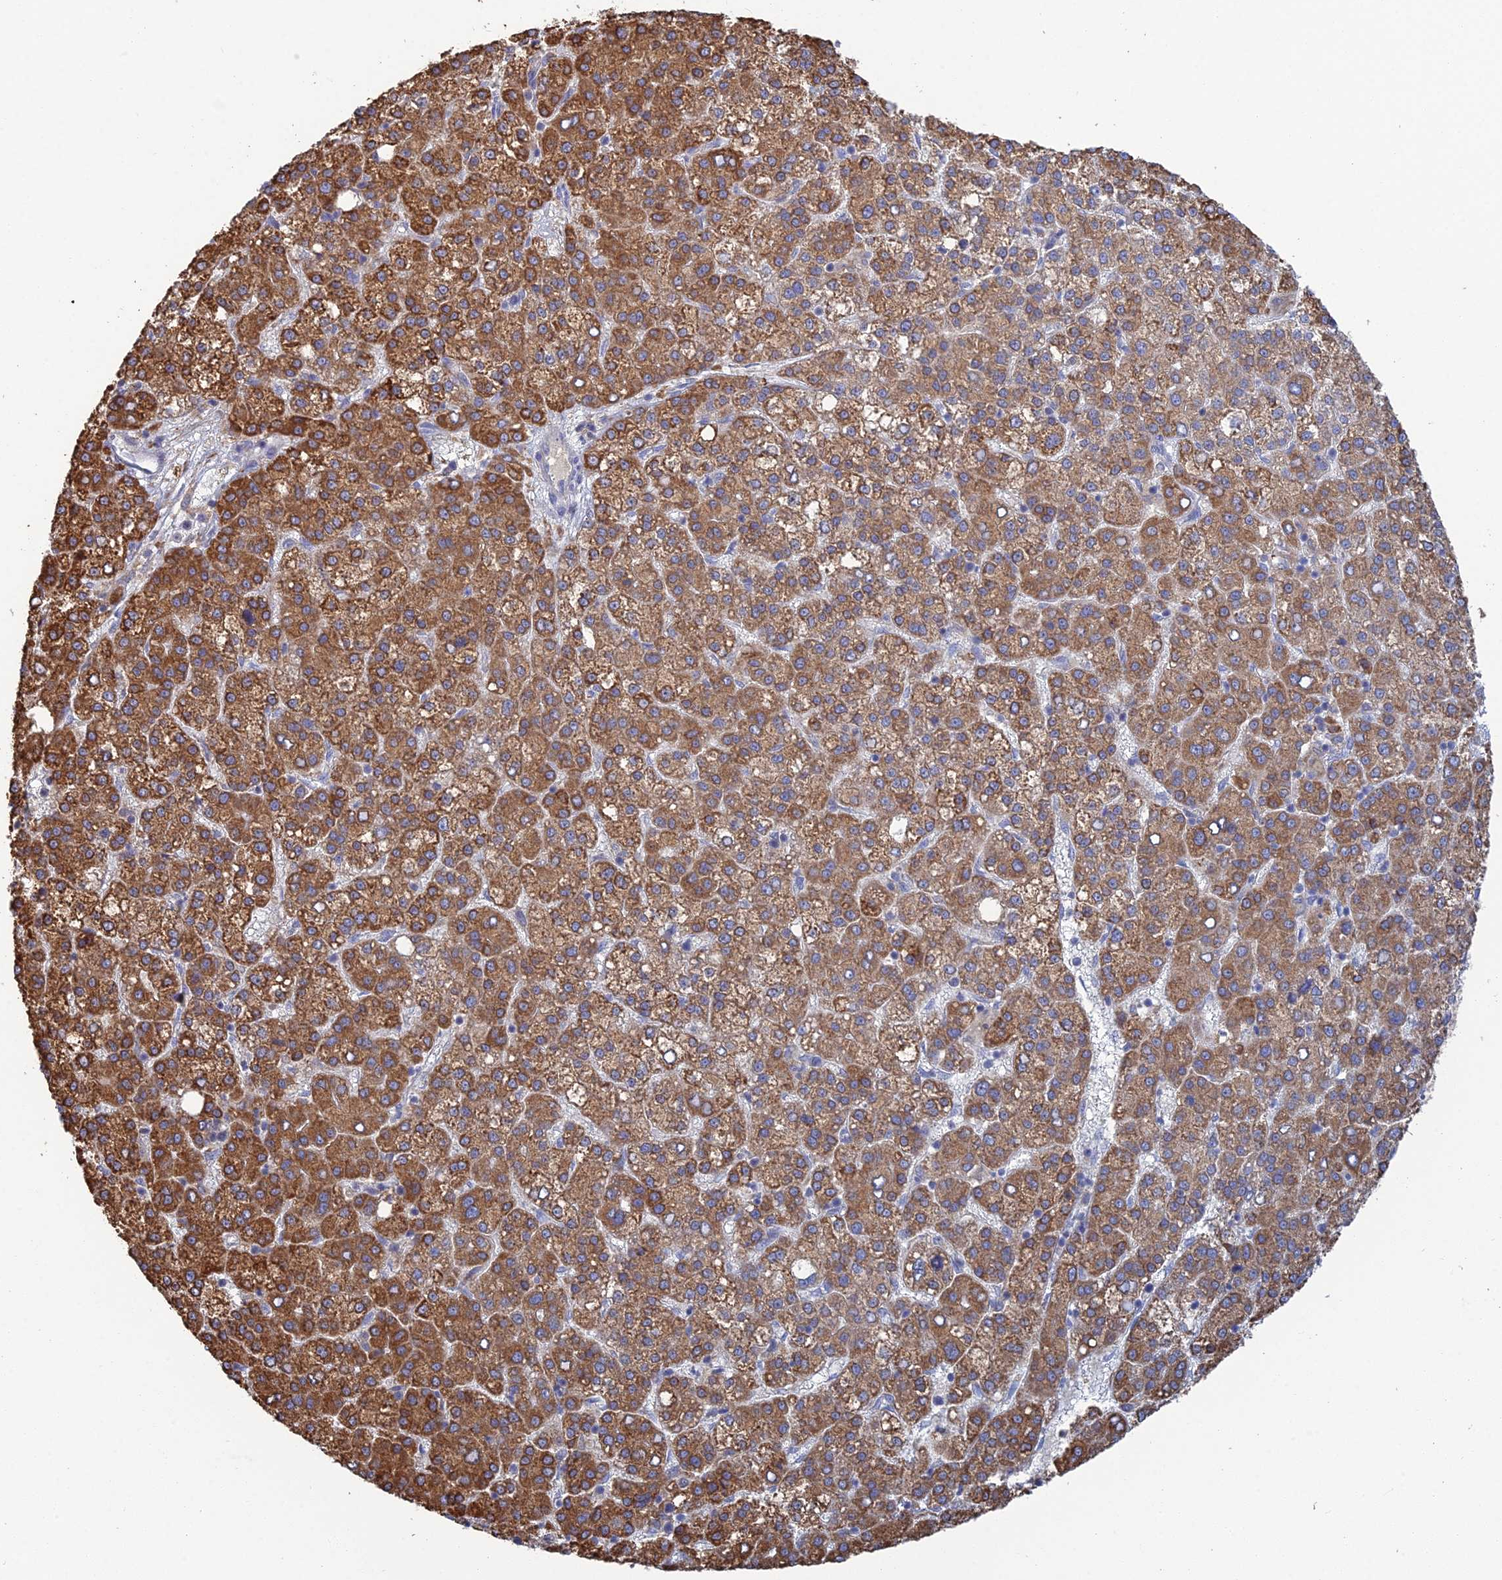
{"staining": {"intensity": "strong", "quantity": ">75%", "location": "cytoplasmic/membranous"}, "tissue": "liver cancer", "cell_type": "Tumor cells", "image_type": "cancer", "snomed": [{"axis": "morphology", "description": "Carcinoma, Hepatocellular, NOS"}, {"axis": "topography", "description": "Liver"}], "caption": "Tumor cells exhibit high levels of strong cytoplasmic/membranous expression in about >75% of cells in human liver cancer.", "gene": "TRAPPC6A", "patient": {"sex": "female", "age": 58}}